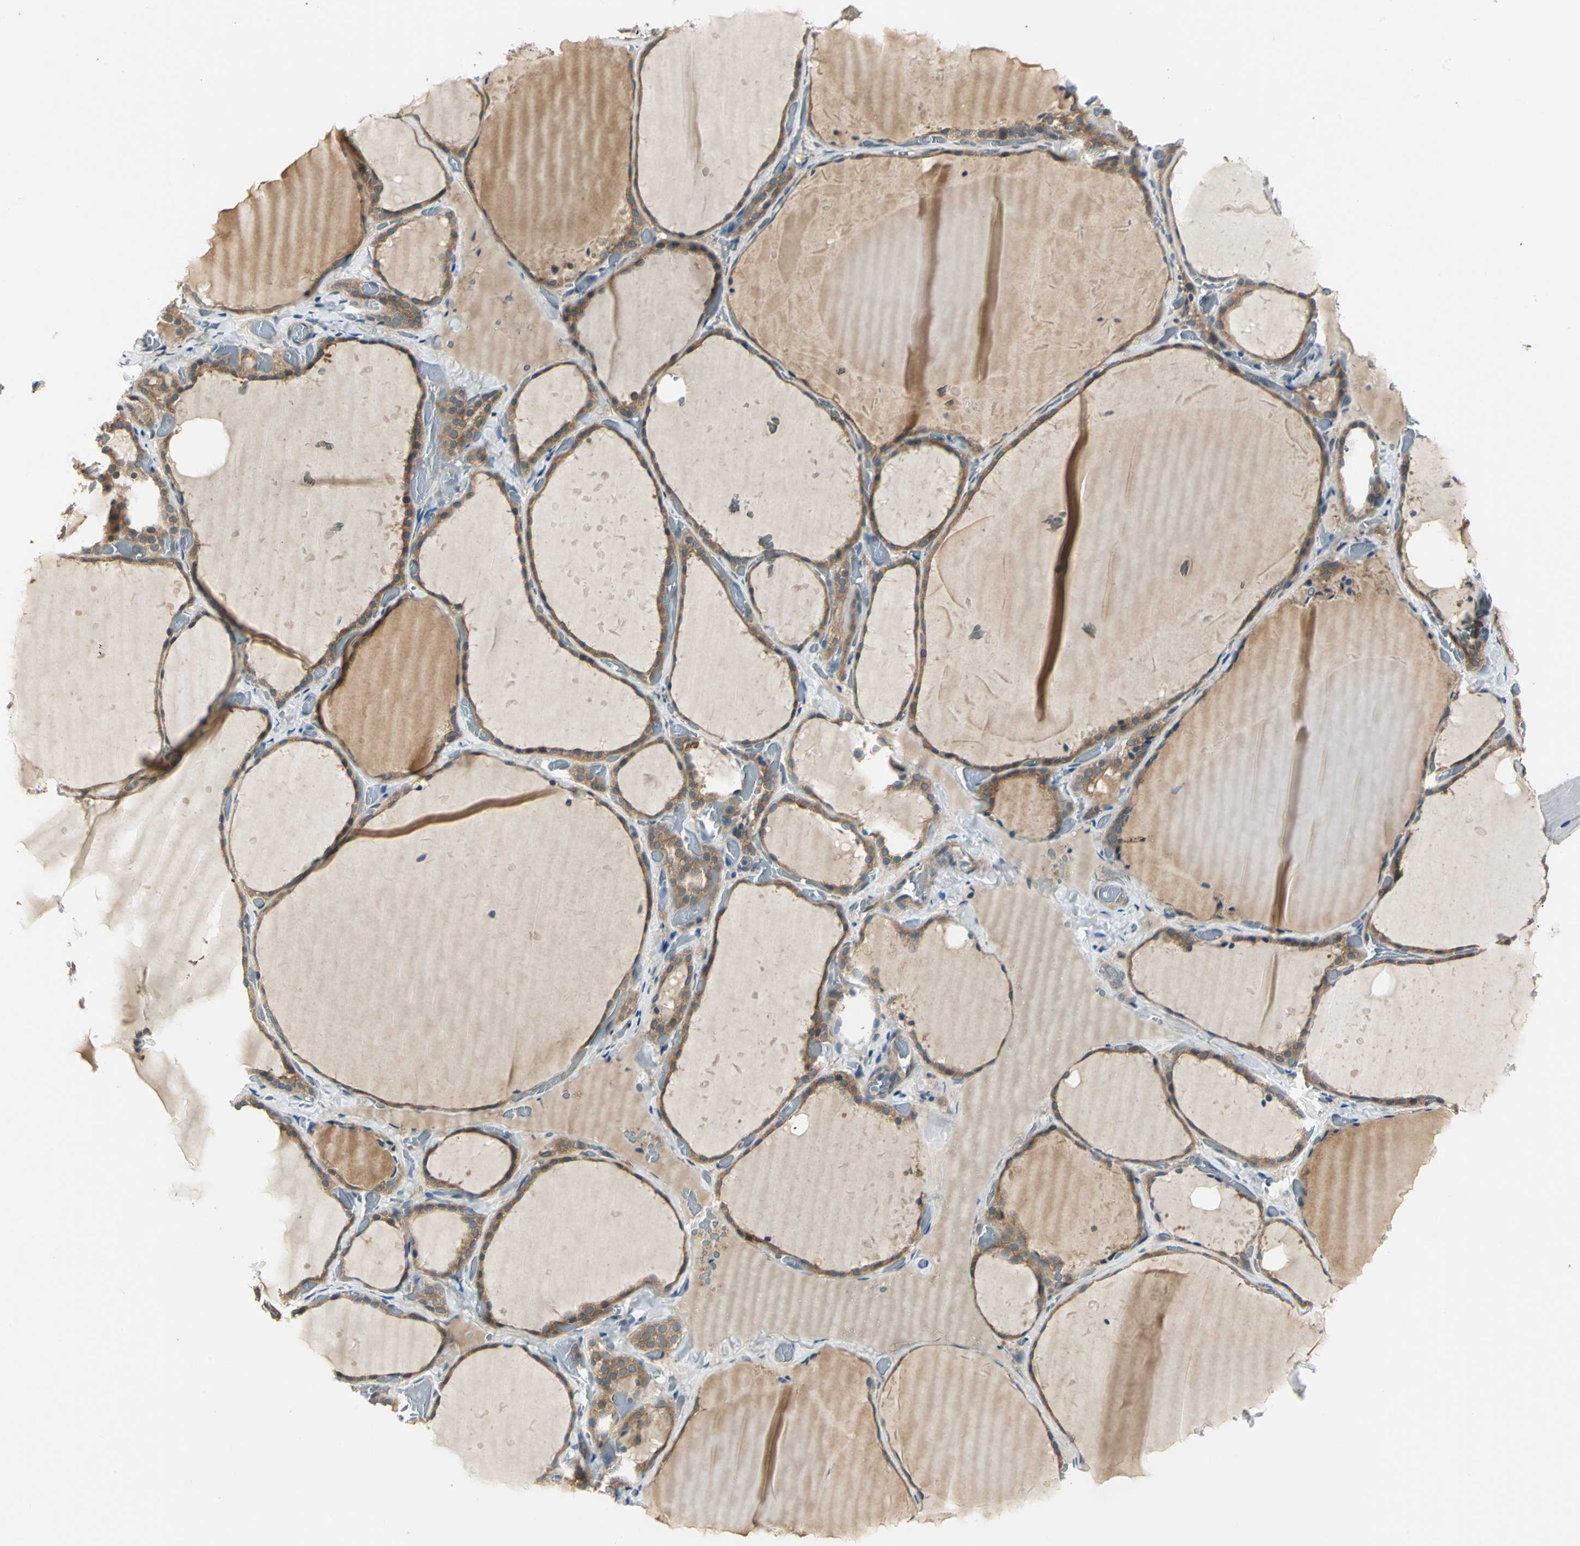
{"staining": {"intensity": "moderate", "quantity": ">75%", "location": "cytoplasmic/membranous"}, "tissue": "thyroid gland", "cell_type": "Glandular cells", "image_type": "normal", "snomed": [{"axis": "morphology", "description": "Normal tissue, NOS"}, {"axis": "topography", "description": "Thyroid gland"}], "caption": "Protein staining by immunohistochemistry (IHC) demonstrates moderate cytoplasmic/membranous positivity in about >75% of glandular cells in unremarkable thyroid gland.", "gene": "PRKAA1", "patient": {"sex": "female", "age": 22}}